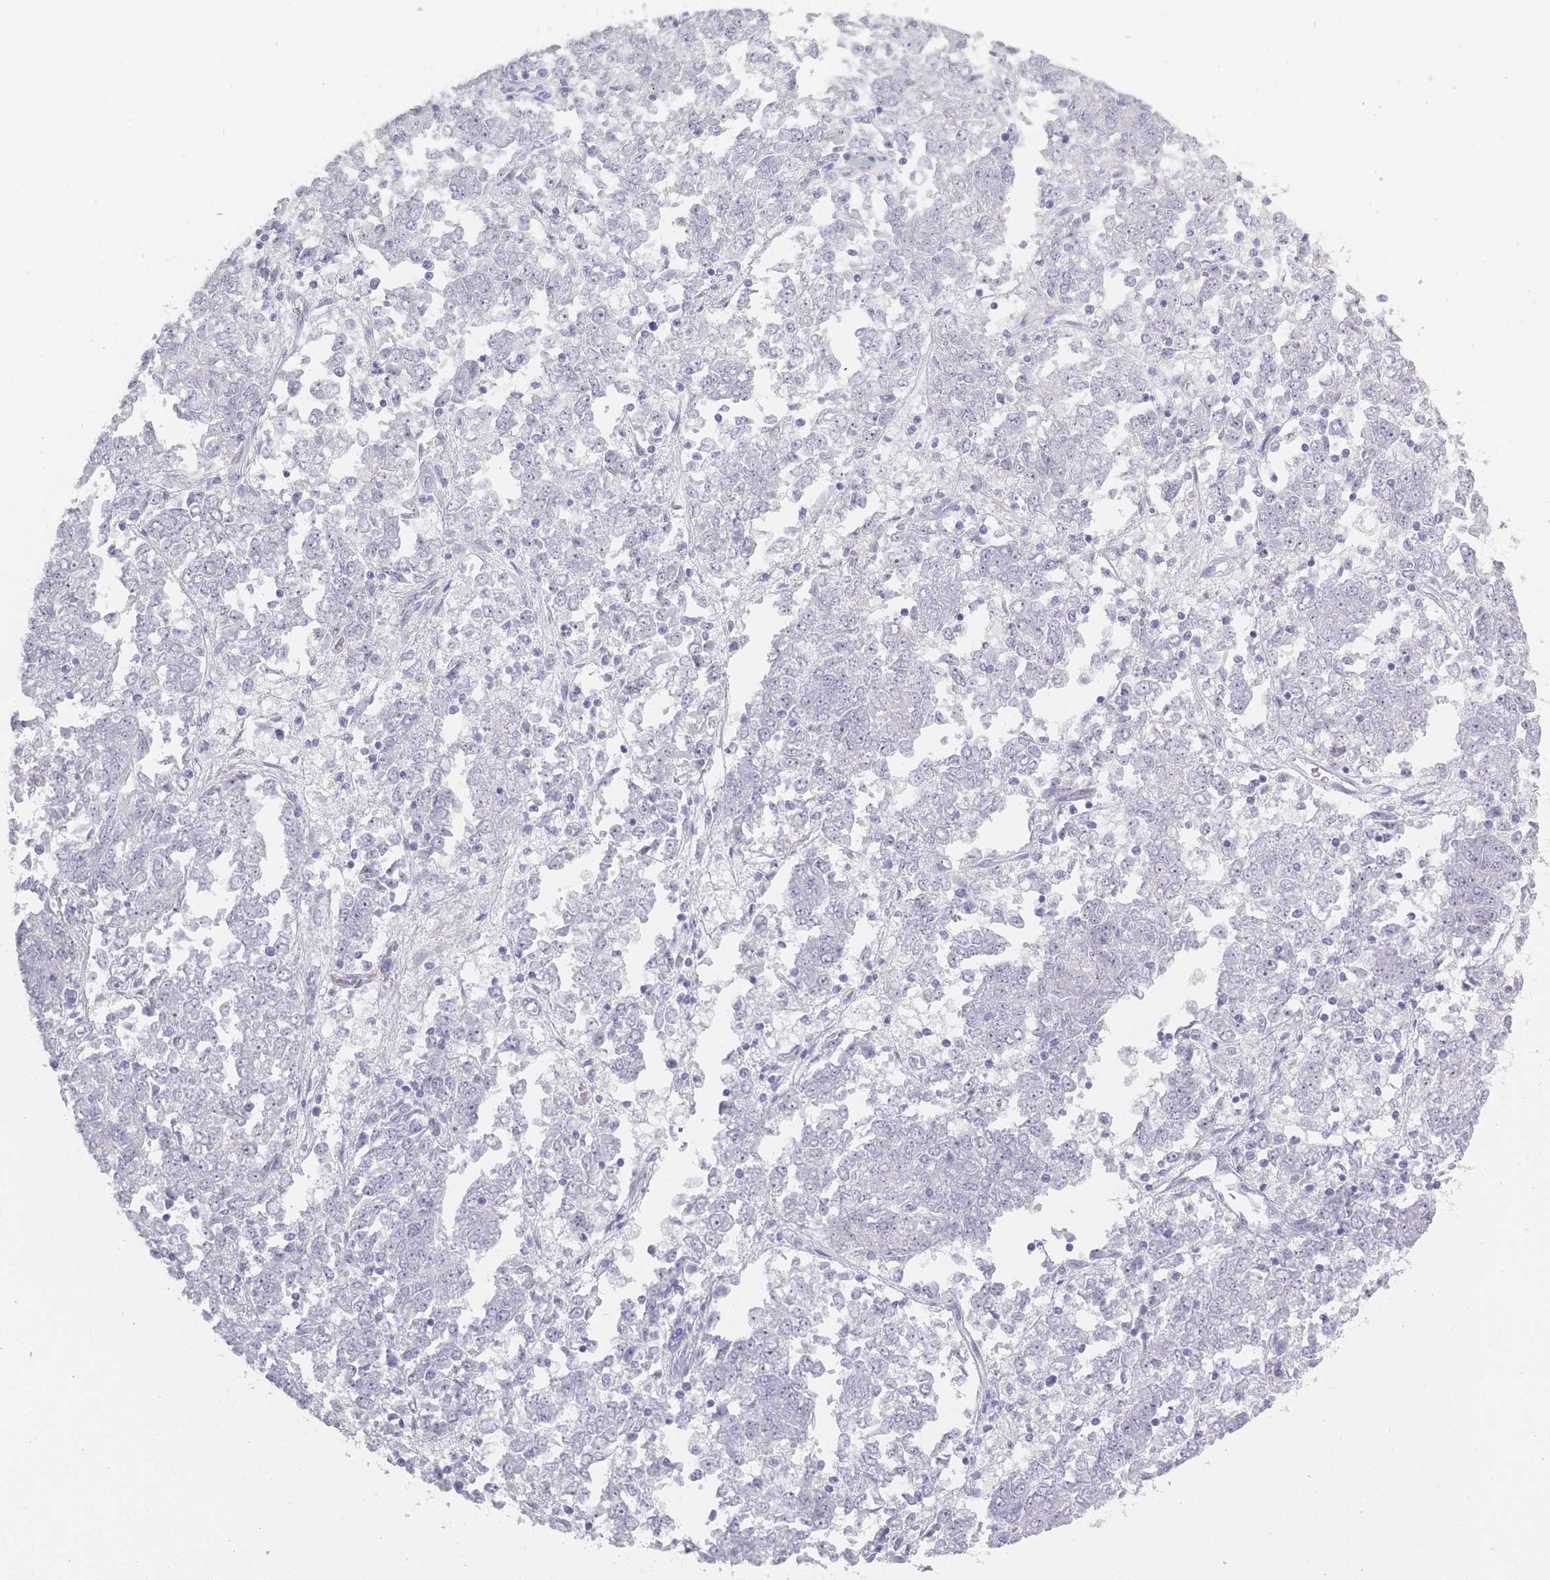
{"staining": {"intensity": "negative", "quantity": "none", "location": "none"}, "tissue": "endometrial cancer", "cell_type": "Tumor cells", "image_type": "cancer", "snomed": [{"axis": "morphology", "description": "Adenocarcinoma, NOS"}, {"axis": "topography", "description": "Endometrium"}], "caption": "DAB (3,3'-diaminobenzidine) immunohistochemical staining of human endometrial cancer demonstrates no significant expression in tumor cells. (Brightfield microscopy of DAB IHC at high magnification).", "gene": "ROS1", "patient": {"sex": "female", "age": 80}}